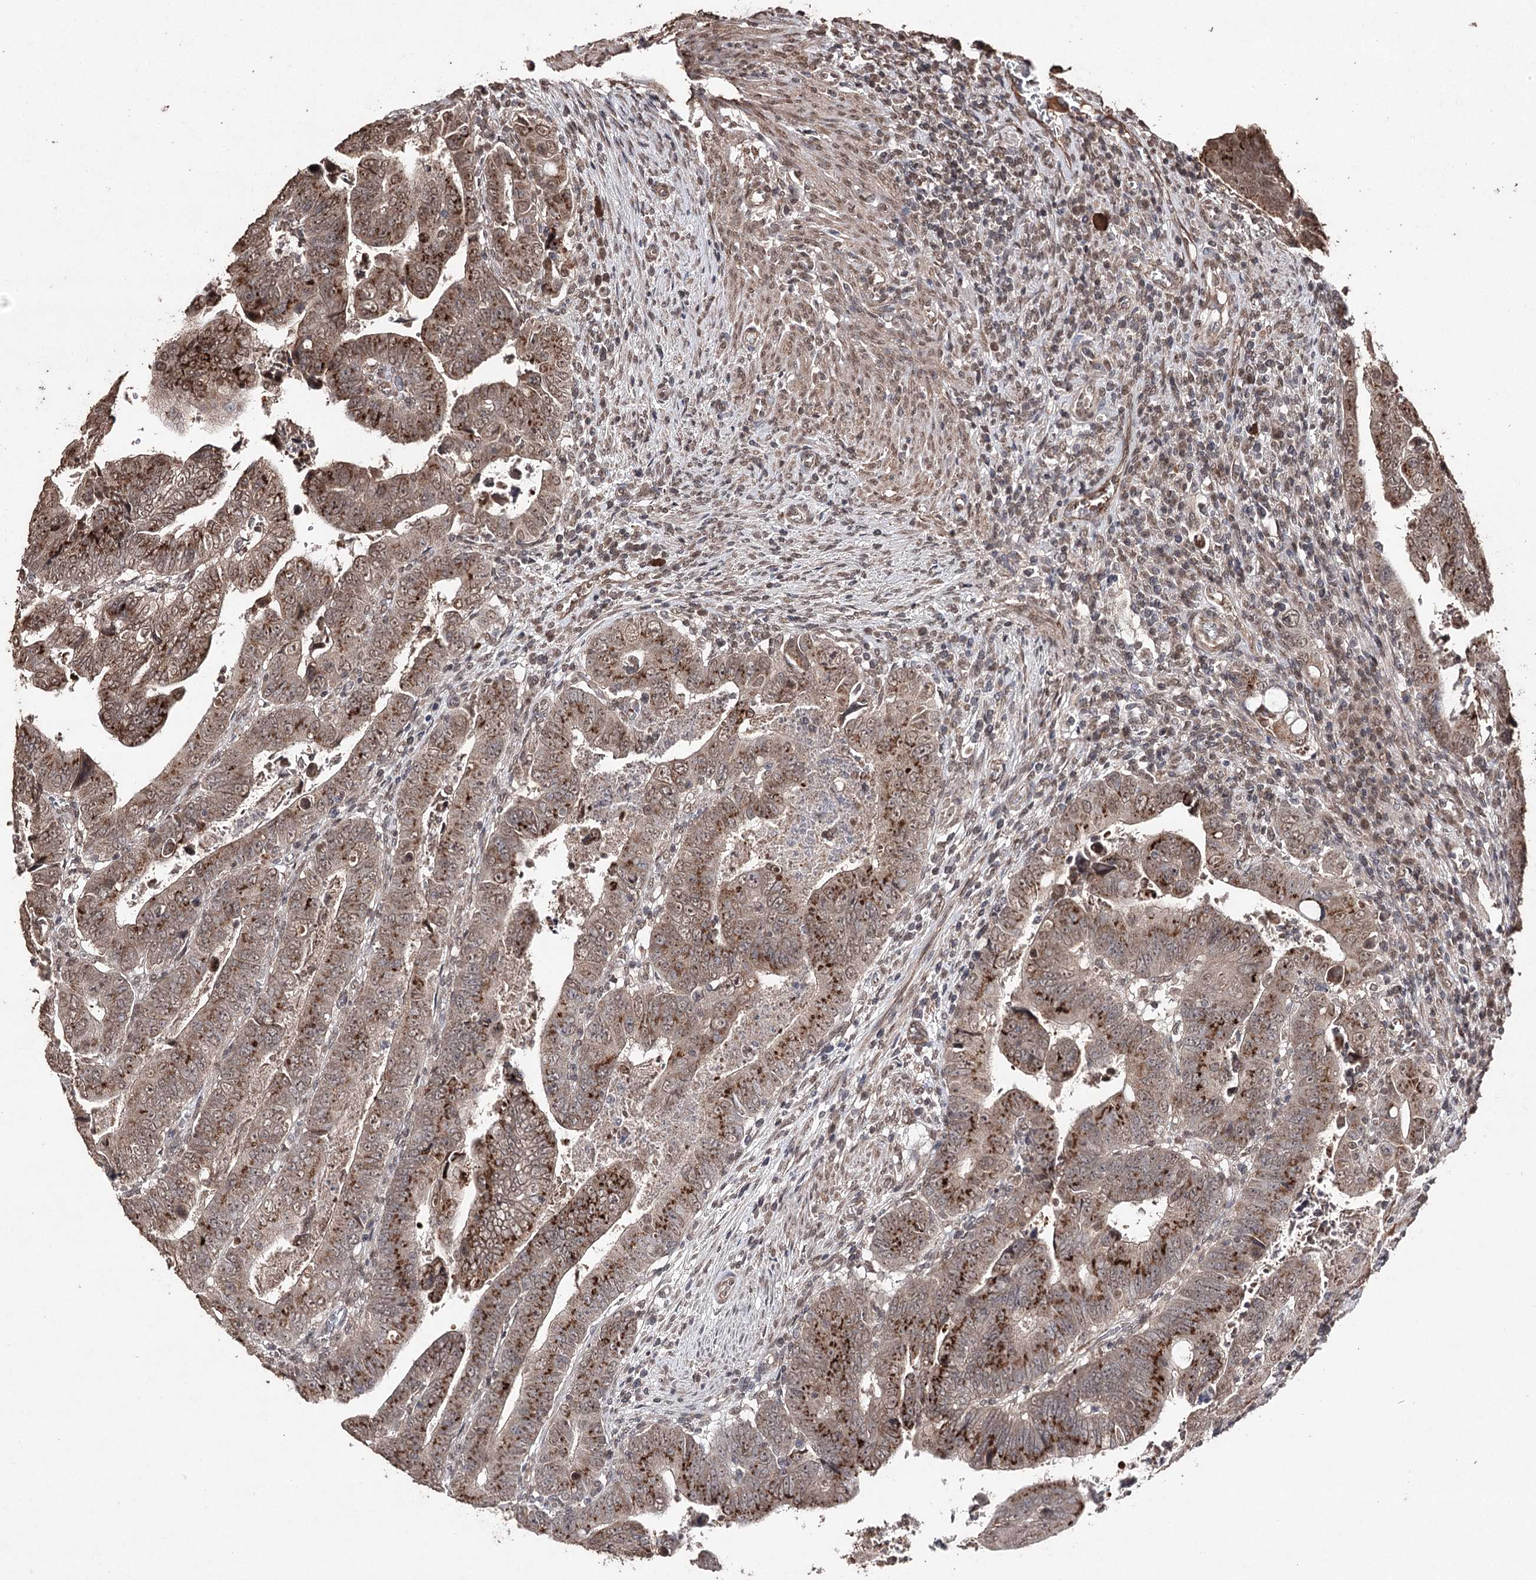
{"staining": {"intensity": "moderate", "quantity": ">75%", "location": "cytoplasmic/membranous,nuclear"}, "tissue": "colorectal cancer", "cell_type": "Tumor cells", "image_type": "cancer", "snomed": [{"axis": "morphology", "description": "Normal tissue, NOS"}, {"axis": "morphology", "description": "Adenocarcinoma, NOS"}, {"axis": "topography", "description": "Rectum"}], "caption": "Tumor cells reveal medium levels of moderate cytoplasmic/membranous and nuclear positivity in about >75% of cells in human adenocarcinoma (colorectal).", "gene": "ATG14", "patient": {"sex": "female", "age": 65}}